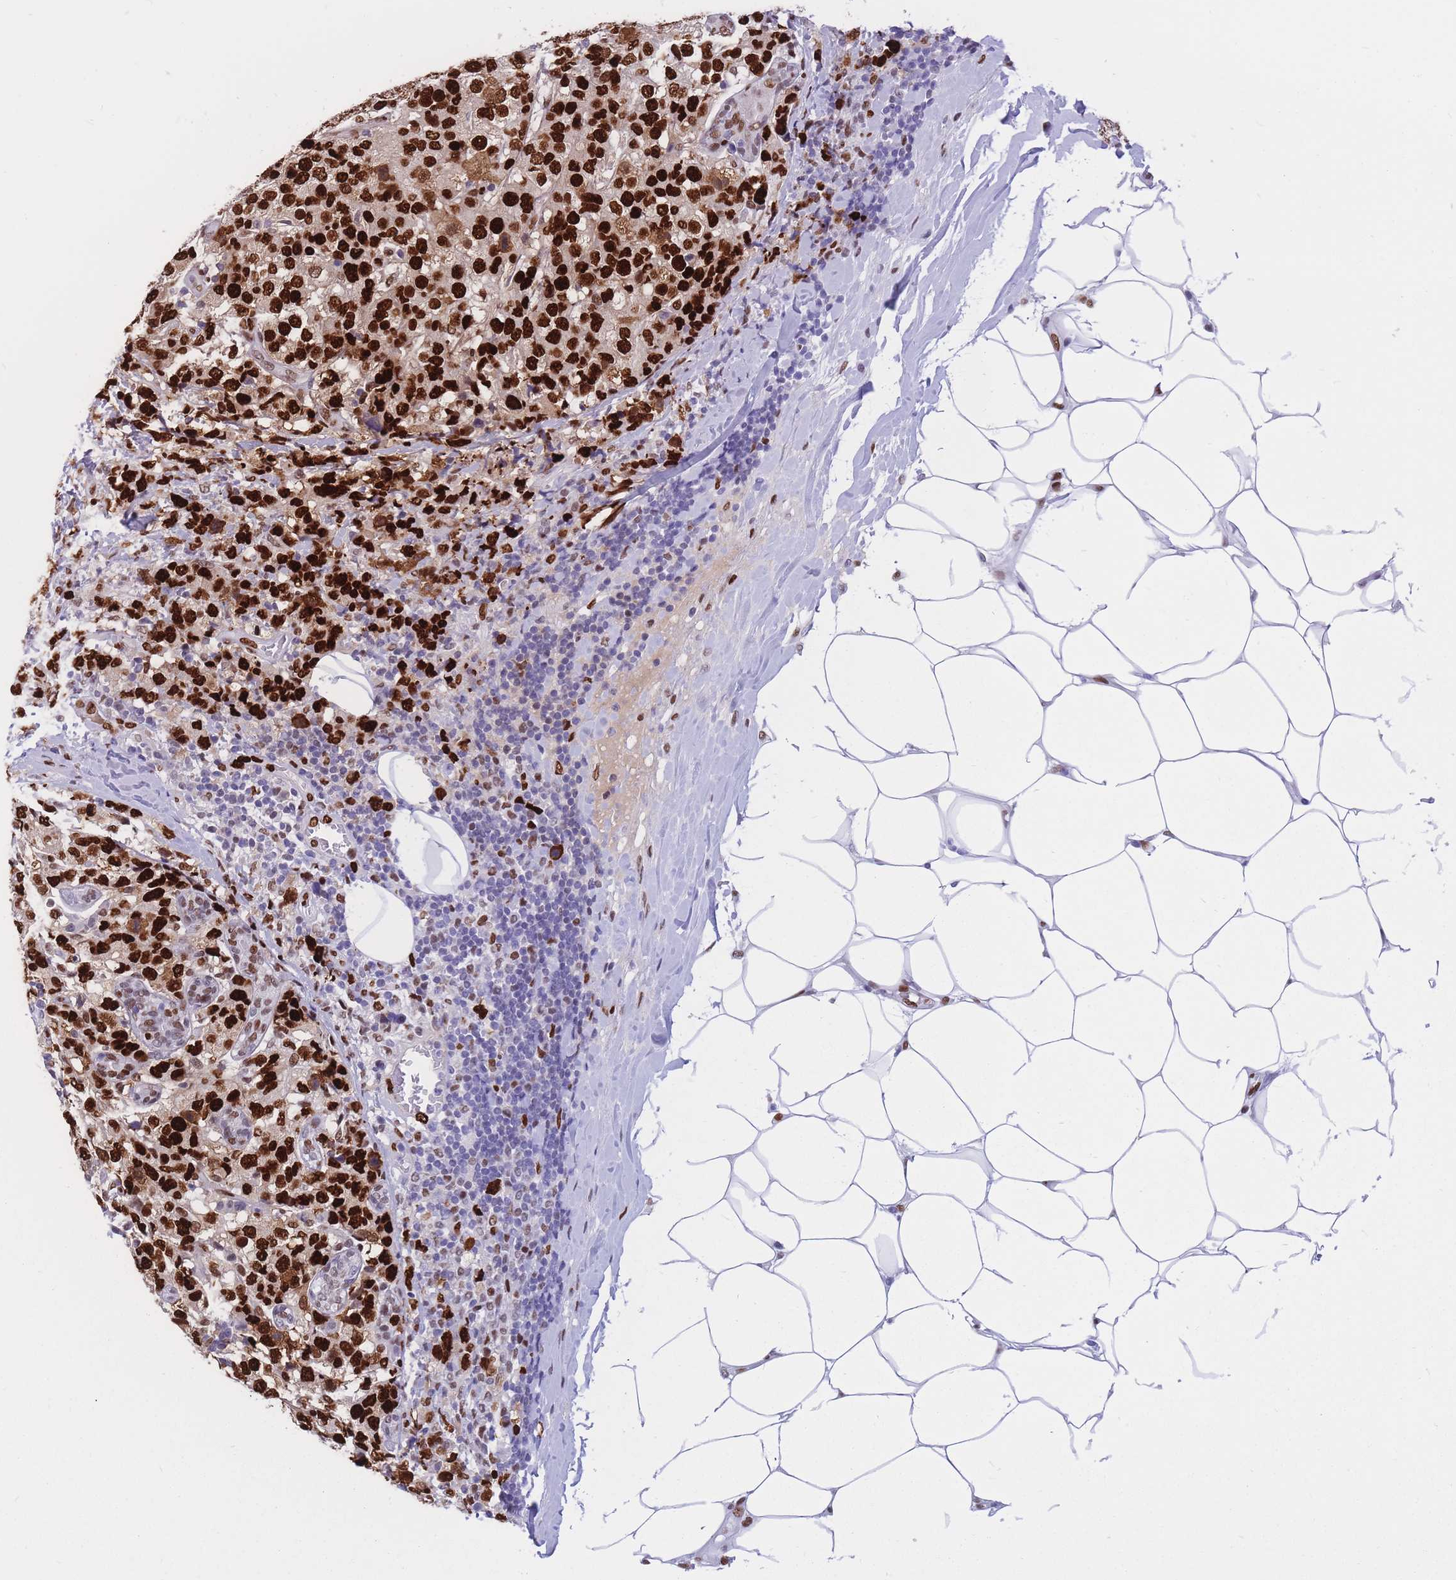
{"staining": {"intensity": "strong", "quantity": ">75%", "location": "nuclear"}, "tissue": "breast cancer", "cell_type": "Tumor cells", "image_type": "cancer", "snomed": [{"axis": "morphology", "description": "Lobular carcinoma"}, {"axis": "topography", "description": "Breast"}], "caption": "Protein staining by immunohistochemistry (IHC) exhibits strong nuclear expression in about >75% of tumor cells in breast lobular carcinoma.", "gene": "NASP", "patient": {"sex": "female", "age": 59}}